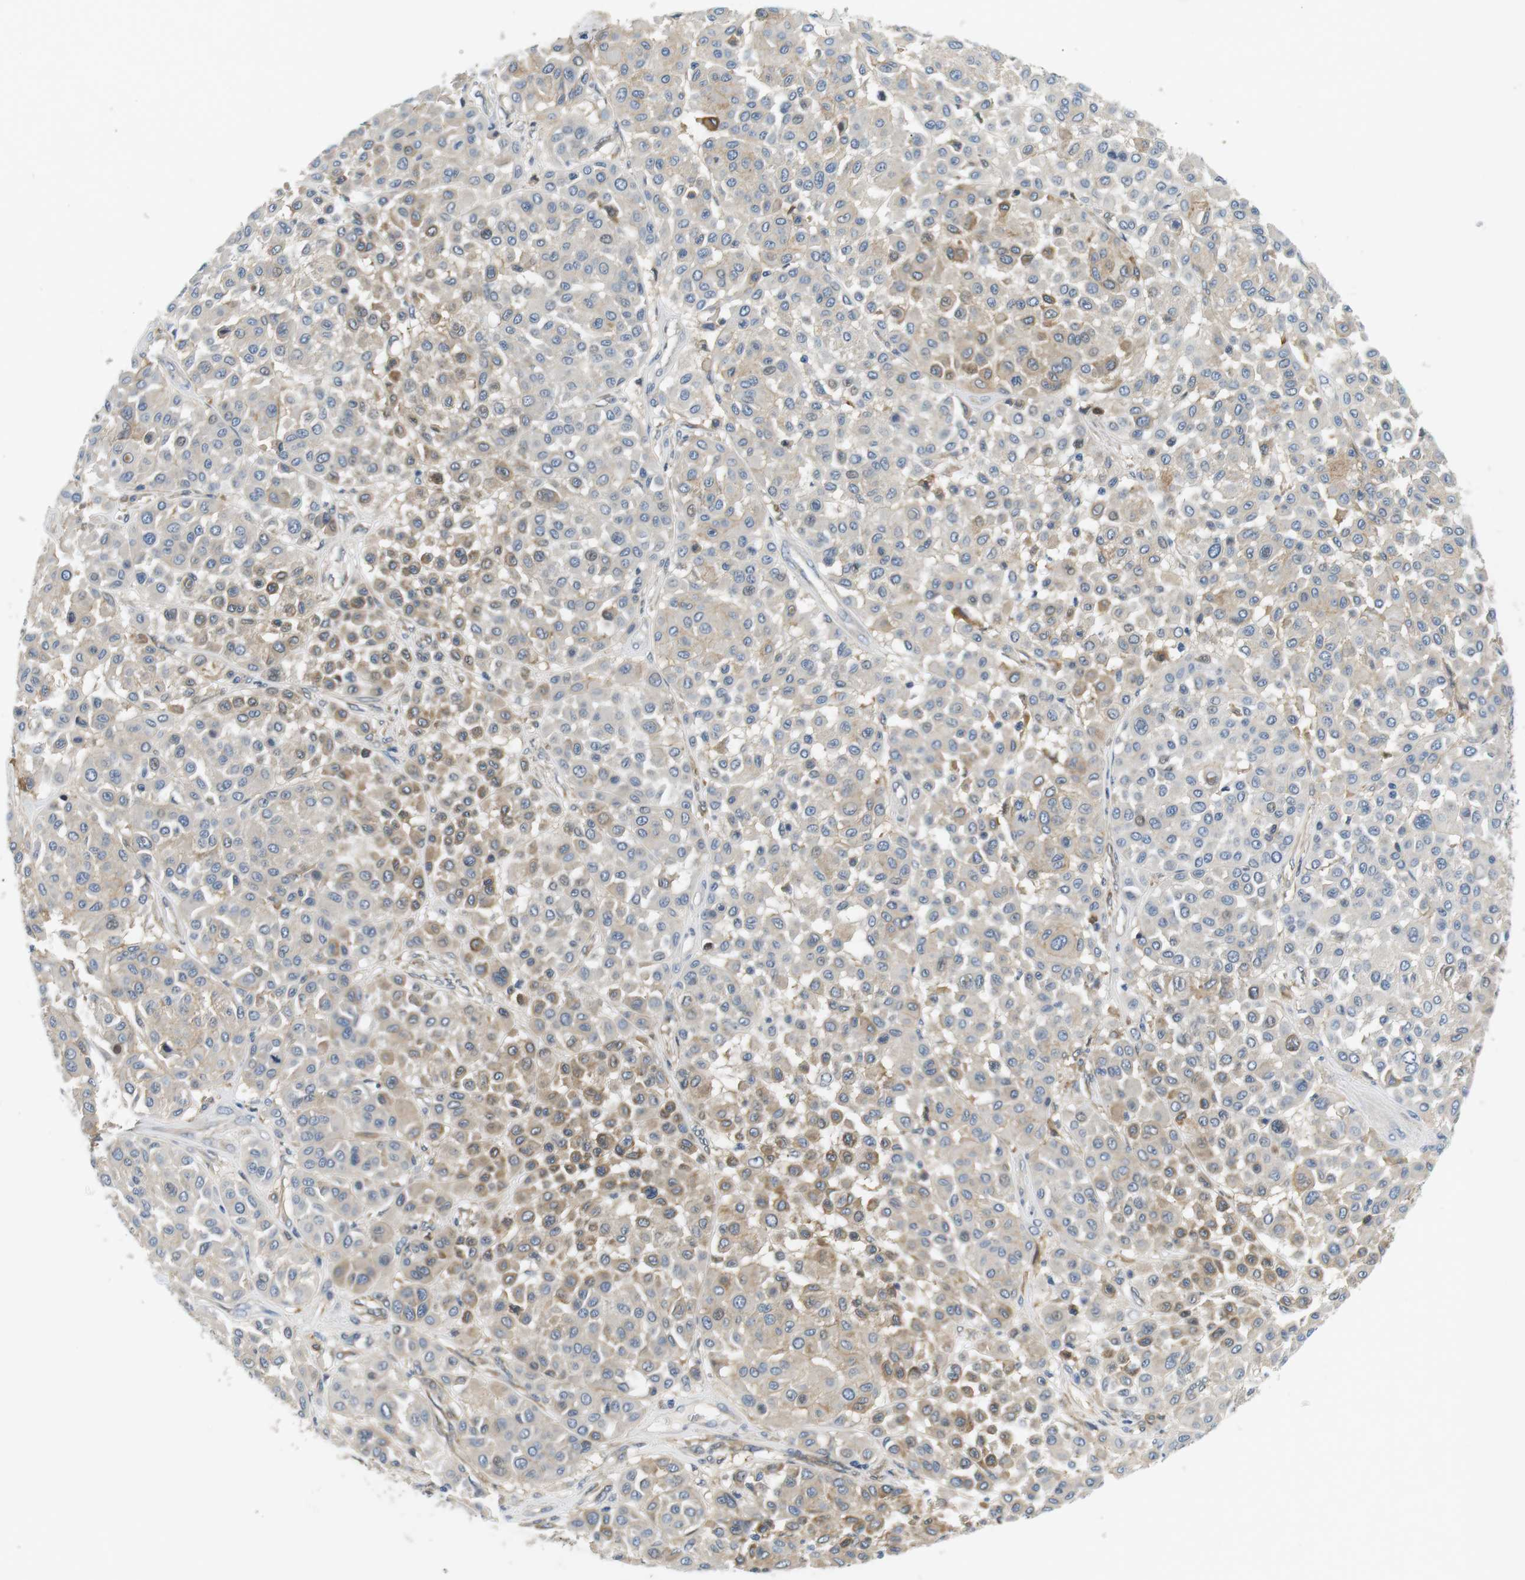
{"staining": {"intensity": "moderate", "quantity": "25%-75%", "location": "cytoplasmic/membranous"}, "tissue": "melanoma", "cell_type": "Tumor cells", "image_type": "cancer", "snomed": [{"axis": "morphology", "description": "Malignant melanoma, Metastatic site"}, {"axis": "topography", "description": "Soft tissue"}], "caption": "Protein expression analysis of human melanoma reveals moderate cytoplasmic/membranous positivity in about 25%-75% of tumor cells. (DAB (3,3'-diaminobenzidine) = brown stain, brightfield microscopy at high magnification).", "gene": "SLC30A1", "patient": {"sex": "male", "age": 41}}